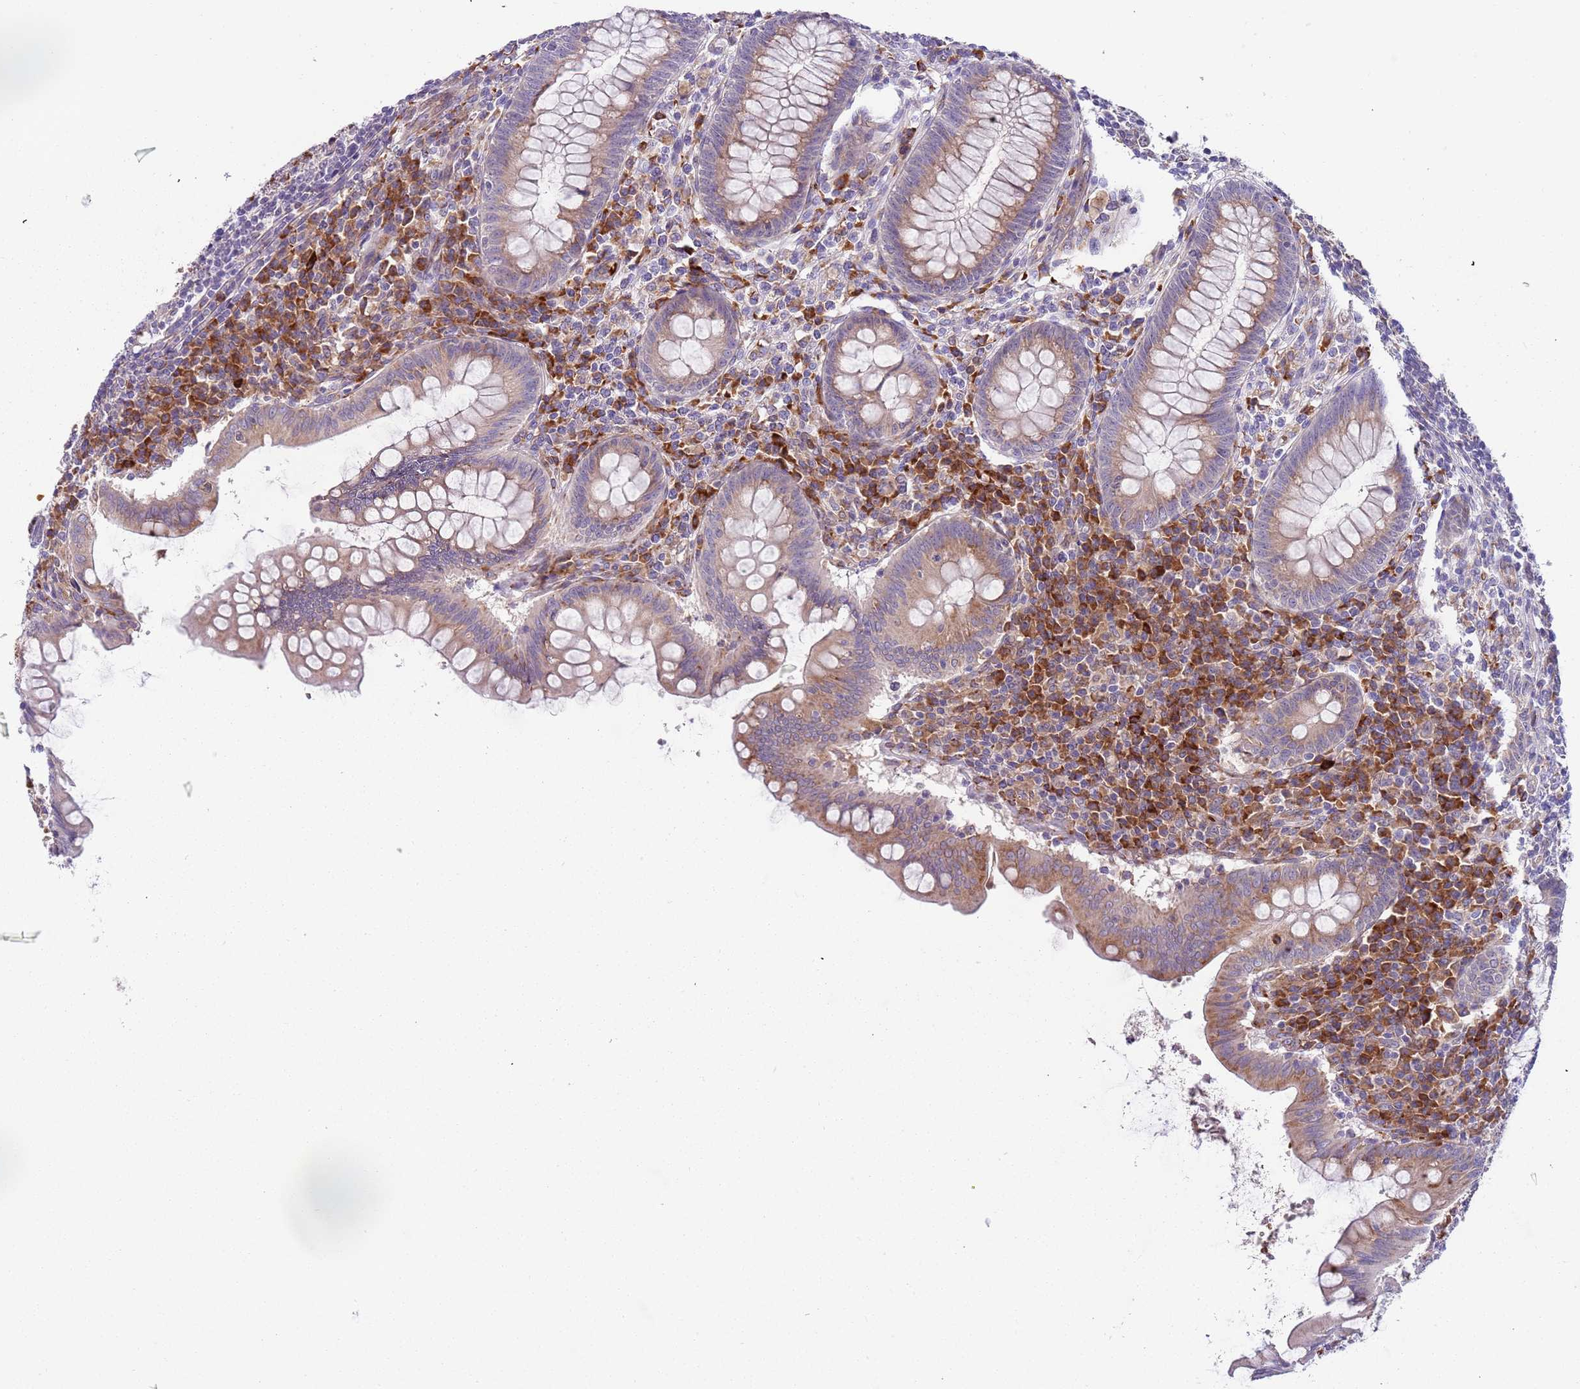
{"staining": {"intensity": "moderate", "quantity": ">75%", "location": "cytoplasmic/membranous"}, "tissue": "appendix", "cell_type": "Glandular cells", "image_type": "normal", "snomed": [{"axis": "morphology", "description": "Normal tissue, NOS"}, {"axis": "topography", "description": "Appendix"}], "caption": "An immunohistochemistry (IHC) photomicrograph of normal tissue is shown. Protein staining in brown highlights moderate cytoplasmic/membranous positivity in appendix within glandular cells. The protein is stained brown, and the nuclei are stained in blue (DAB (3,3'-diaminobenzidine) IHC with brightfield microscopy, high magnification).", "gene": "VWCE", "patient": {"sex": "female", "age": 33}}